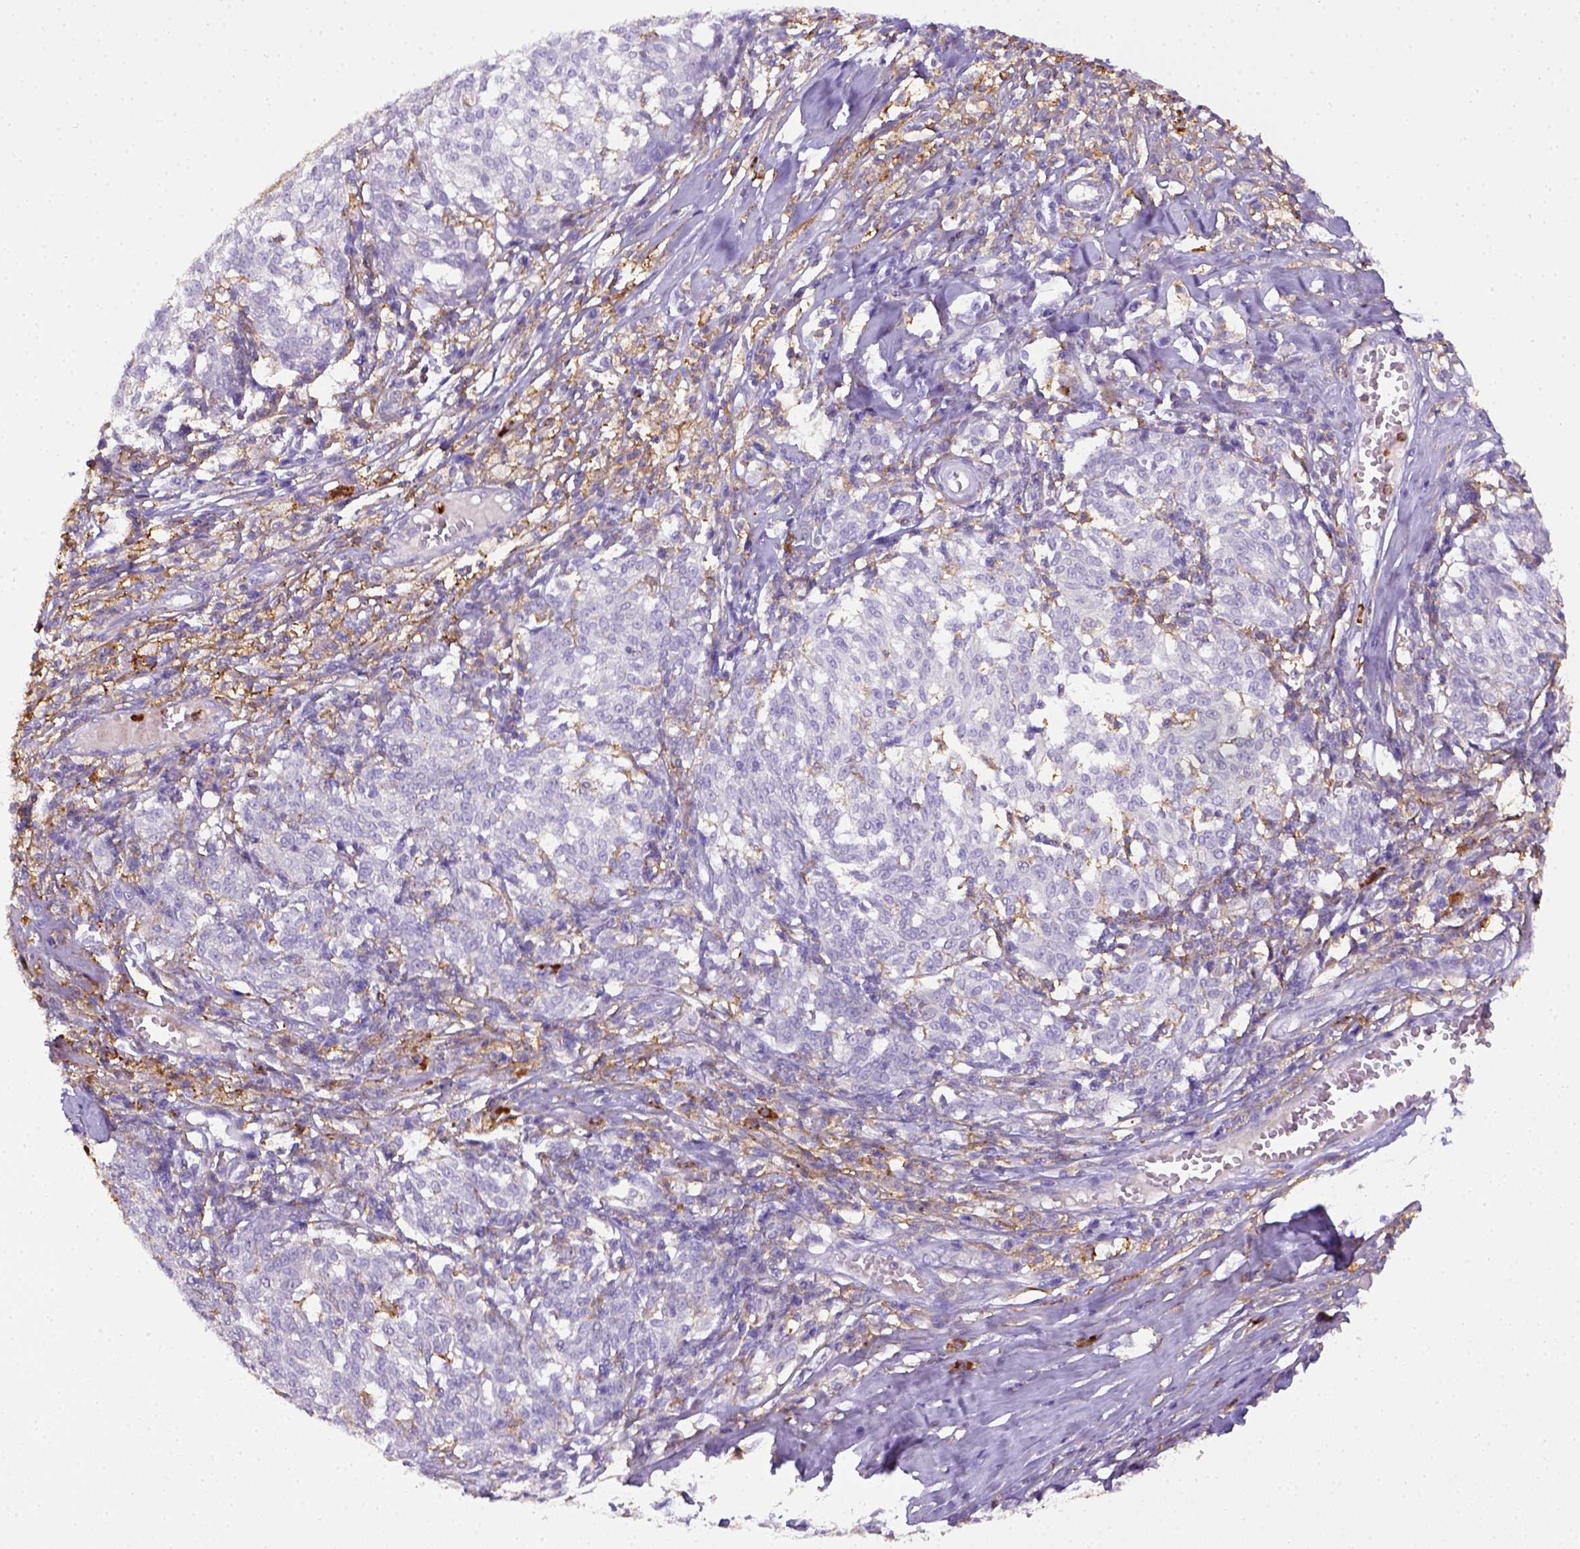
{"staining": {"intensity": "negative", "quantity": "none", "location": "none"}, "tissue": "melanoma", "cell_type": "Tumor cells", "image_type": "cancer", "snomed": [{"axis": "morphology", "description": "Malignant melanoma, NOS"}, {"axis": "topography", "description": "Skin"}], "caption": "This is an IHC photomicrograph of malignant melanoma. There is no positivity in tumor cells.", "gene": "ITGAM", "patient": {"sex": "female", "age": 72}}